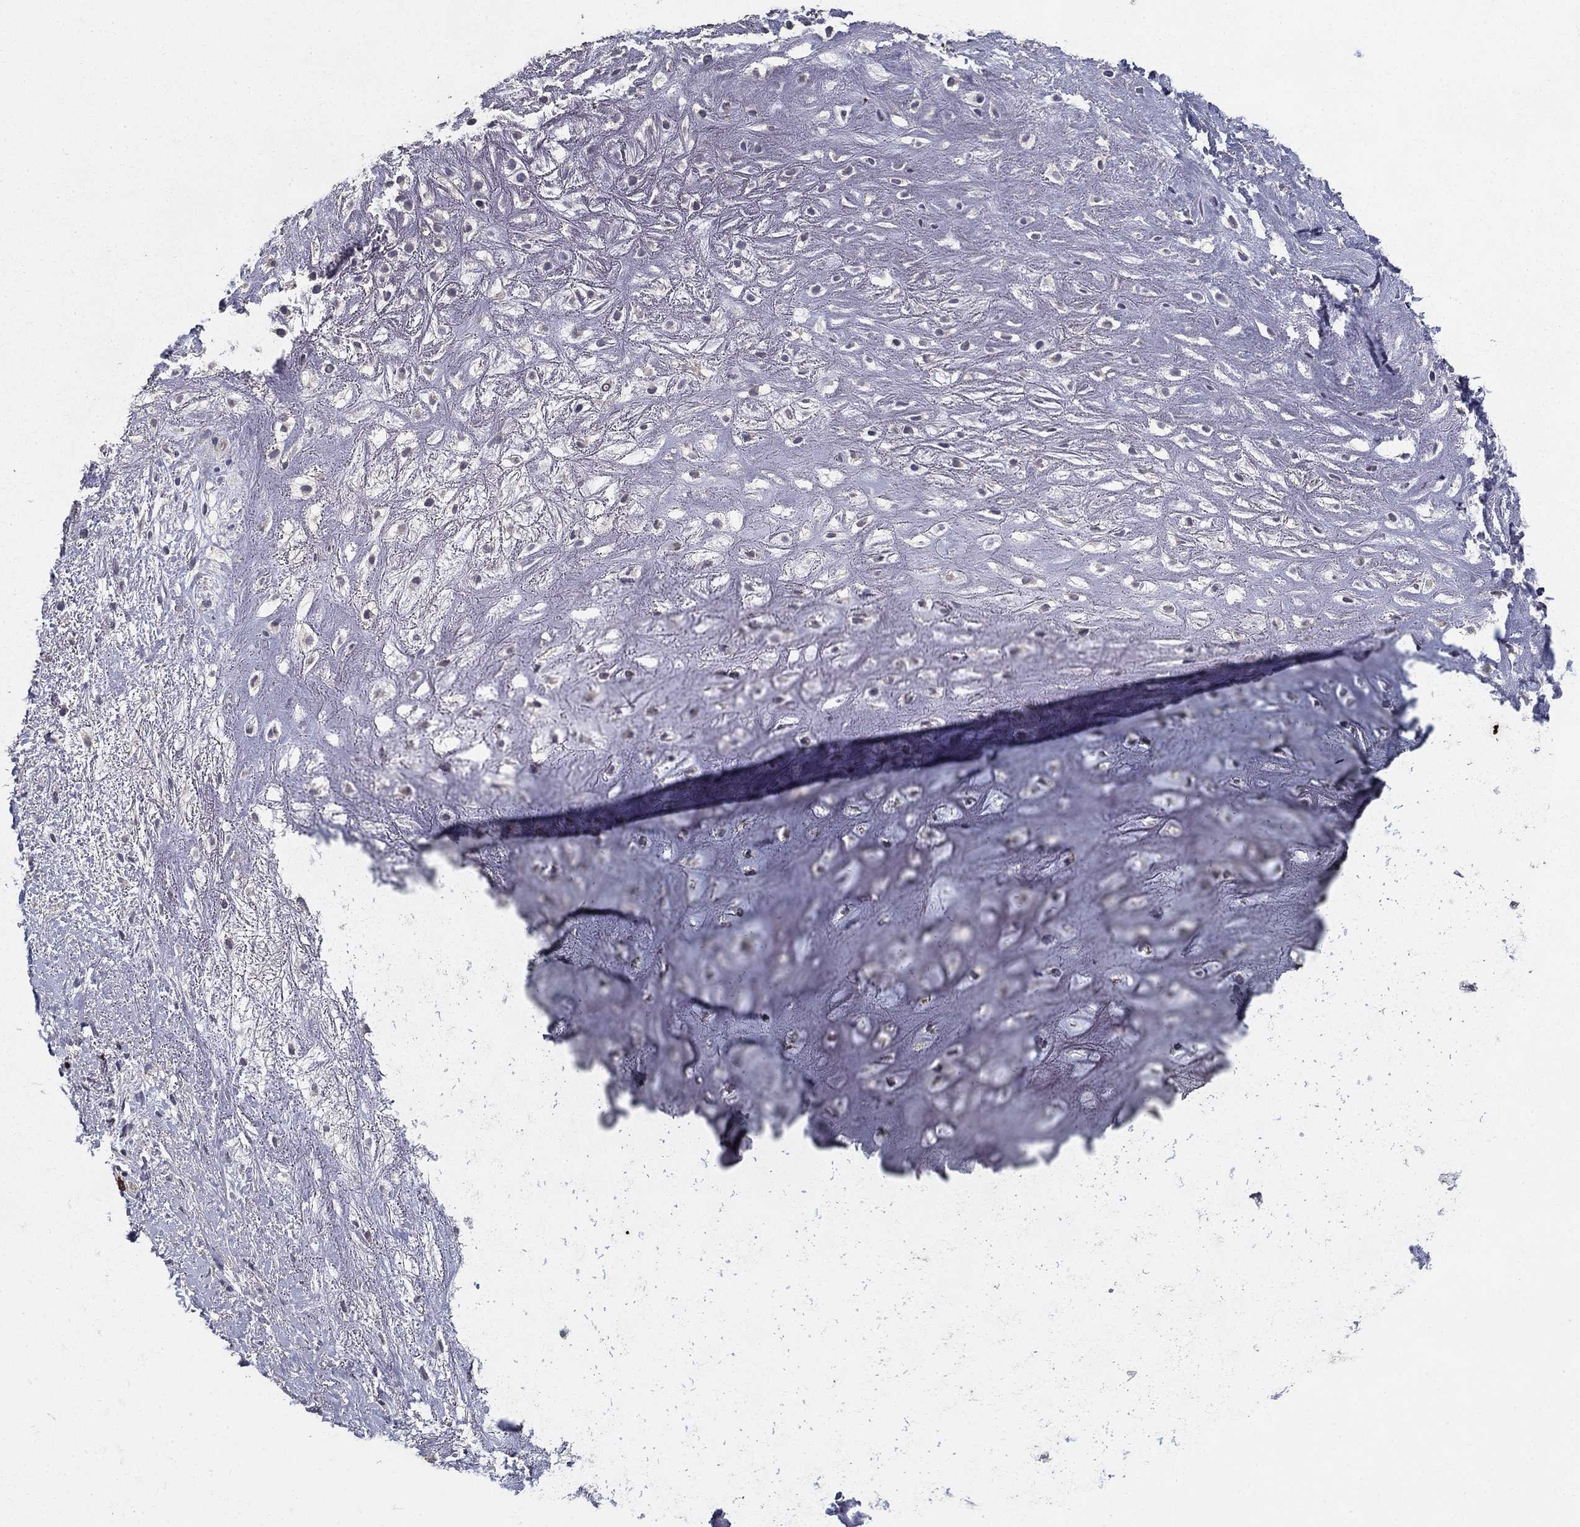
{"staining": {"intensity": "negative", "quantity": "none", "location": "none"}, "tissue": "adipose tissue", "cell_type": "Adipocytes", "image_type": "normal", "snomed": [{"axis": "morphology", "description": "Normal tissue, NOS"}, {"axis": "morphology", "description": "Squamous cell carcinoma, NOS"}, {"axis": "topography", "description": "Cartilage tissue"}, {"axis": "topography", "description": "Head-Neck"}], "caption": "Immunohistochemistry (IHC) histopathology image of unremarkable human adipose tissue stained for a protein (brown), which reveals no expression in adipocytes.", "gene": "MPP2", "patient": {"sex": "male", "age": 62}}